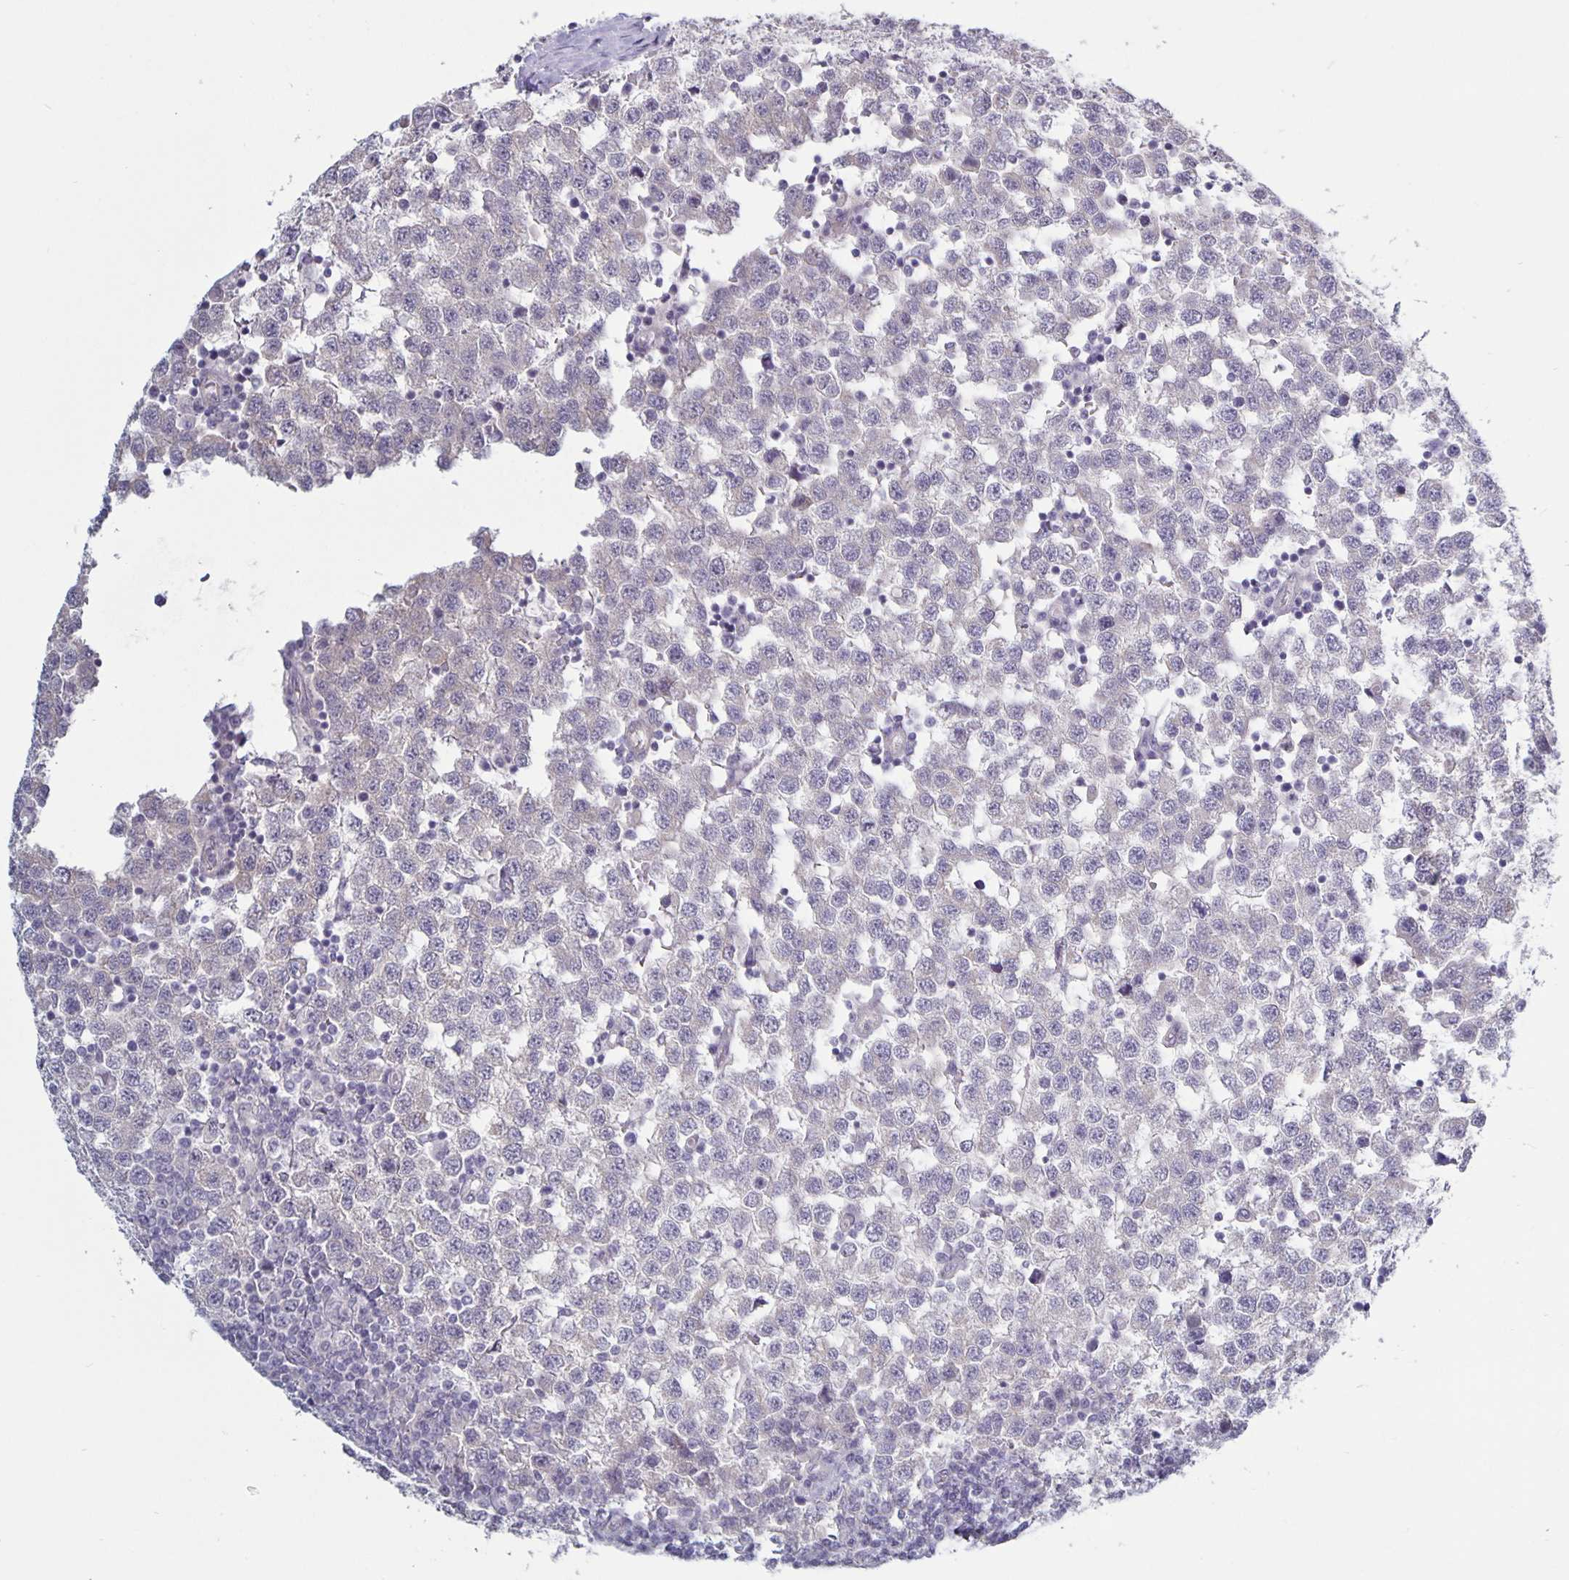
{"staining": {"intensity": "negative", "quantity": "none", "location": "none"}, "tissue": "testis cancer", "cell_type": "Tumor cells", "image_type": "cancer", "snomed": [{"axis": "morphology", "description": "Seminoma, NOS"}, {"axis": "topography", "description": "Testis"}], "caption": "Testis cancer stained for a protein using IHC displays no expression tumor cells.", "gene": "PLCB3", "patient": {"sex": "male", "age": 34}}